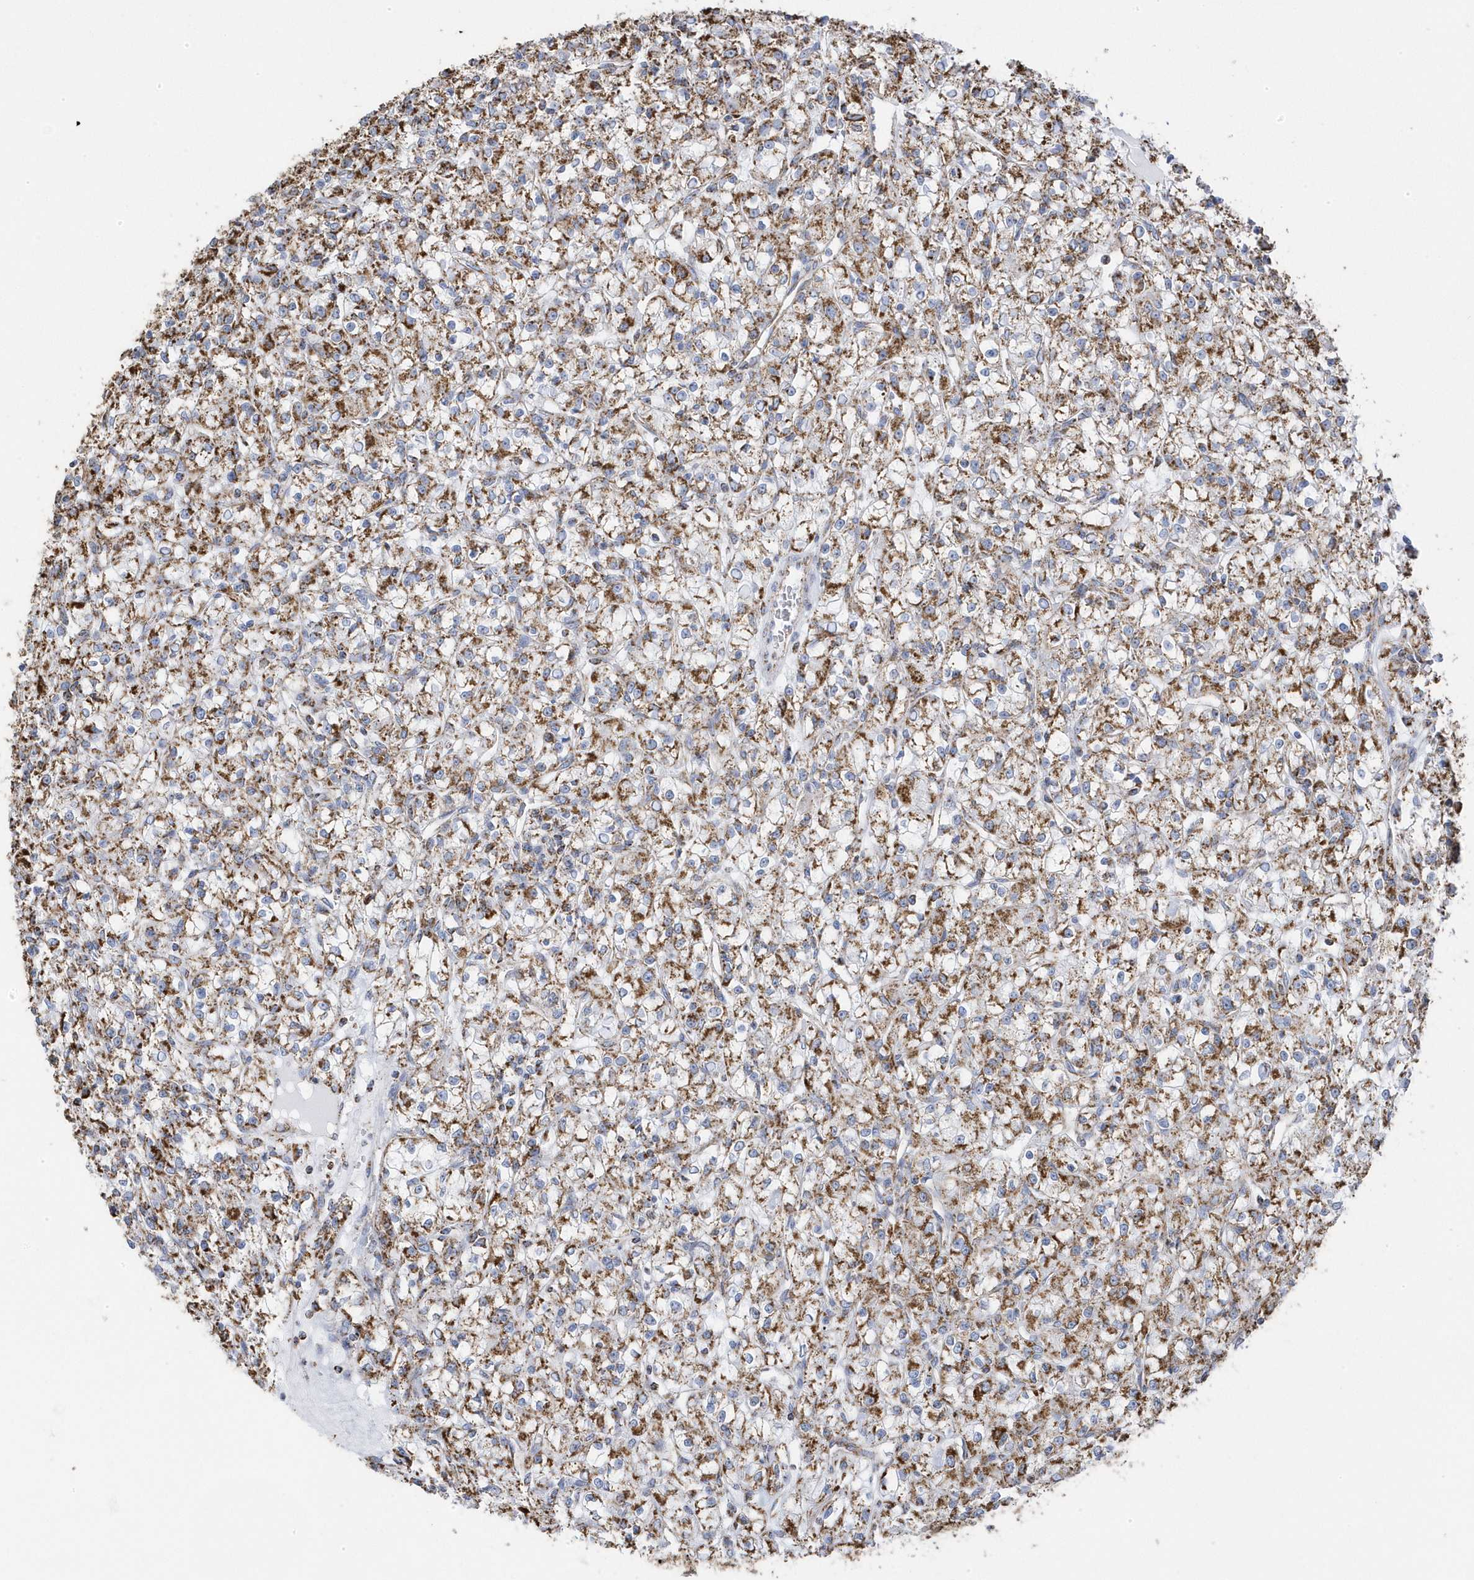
{"staining": {"intensity": "moderate", "quantity": ">75%", "location": "cytoplasmic/membranous"}, "tissue": "renal cancer", "cell_type": "Tumor cells", "image_type": "cancer", "snomed": [{"axis": "morphology", "description": "Adenocarcinoma, NOS"}, {"axis": "topography", "description": "Kidney"}], "caption": "Approximately >75% of tumor cells in human renal adenocarcinoma show moderate cytoplasmic/membranous protein expression as visualized by brown immunohistochemical staining.", "gene": "GTPBP8", "patient": {"sex": "female", "age": 59}}